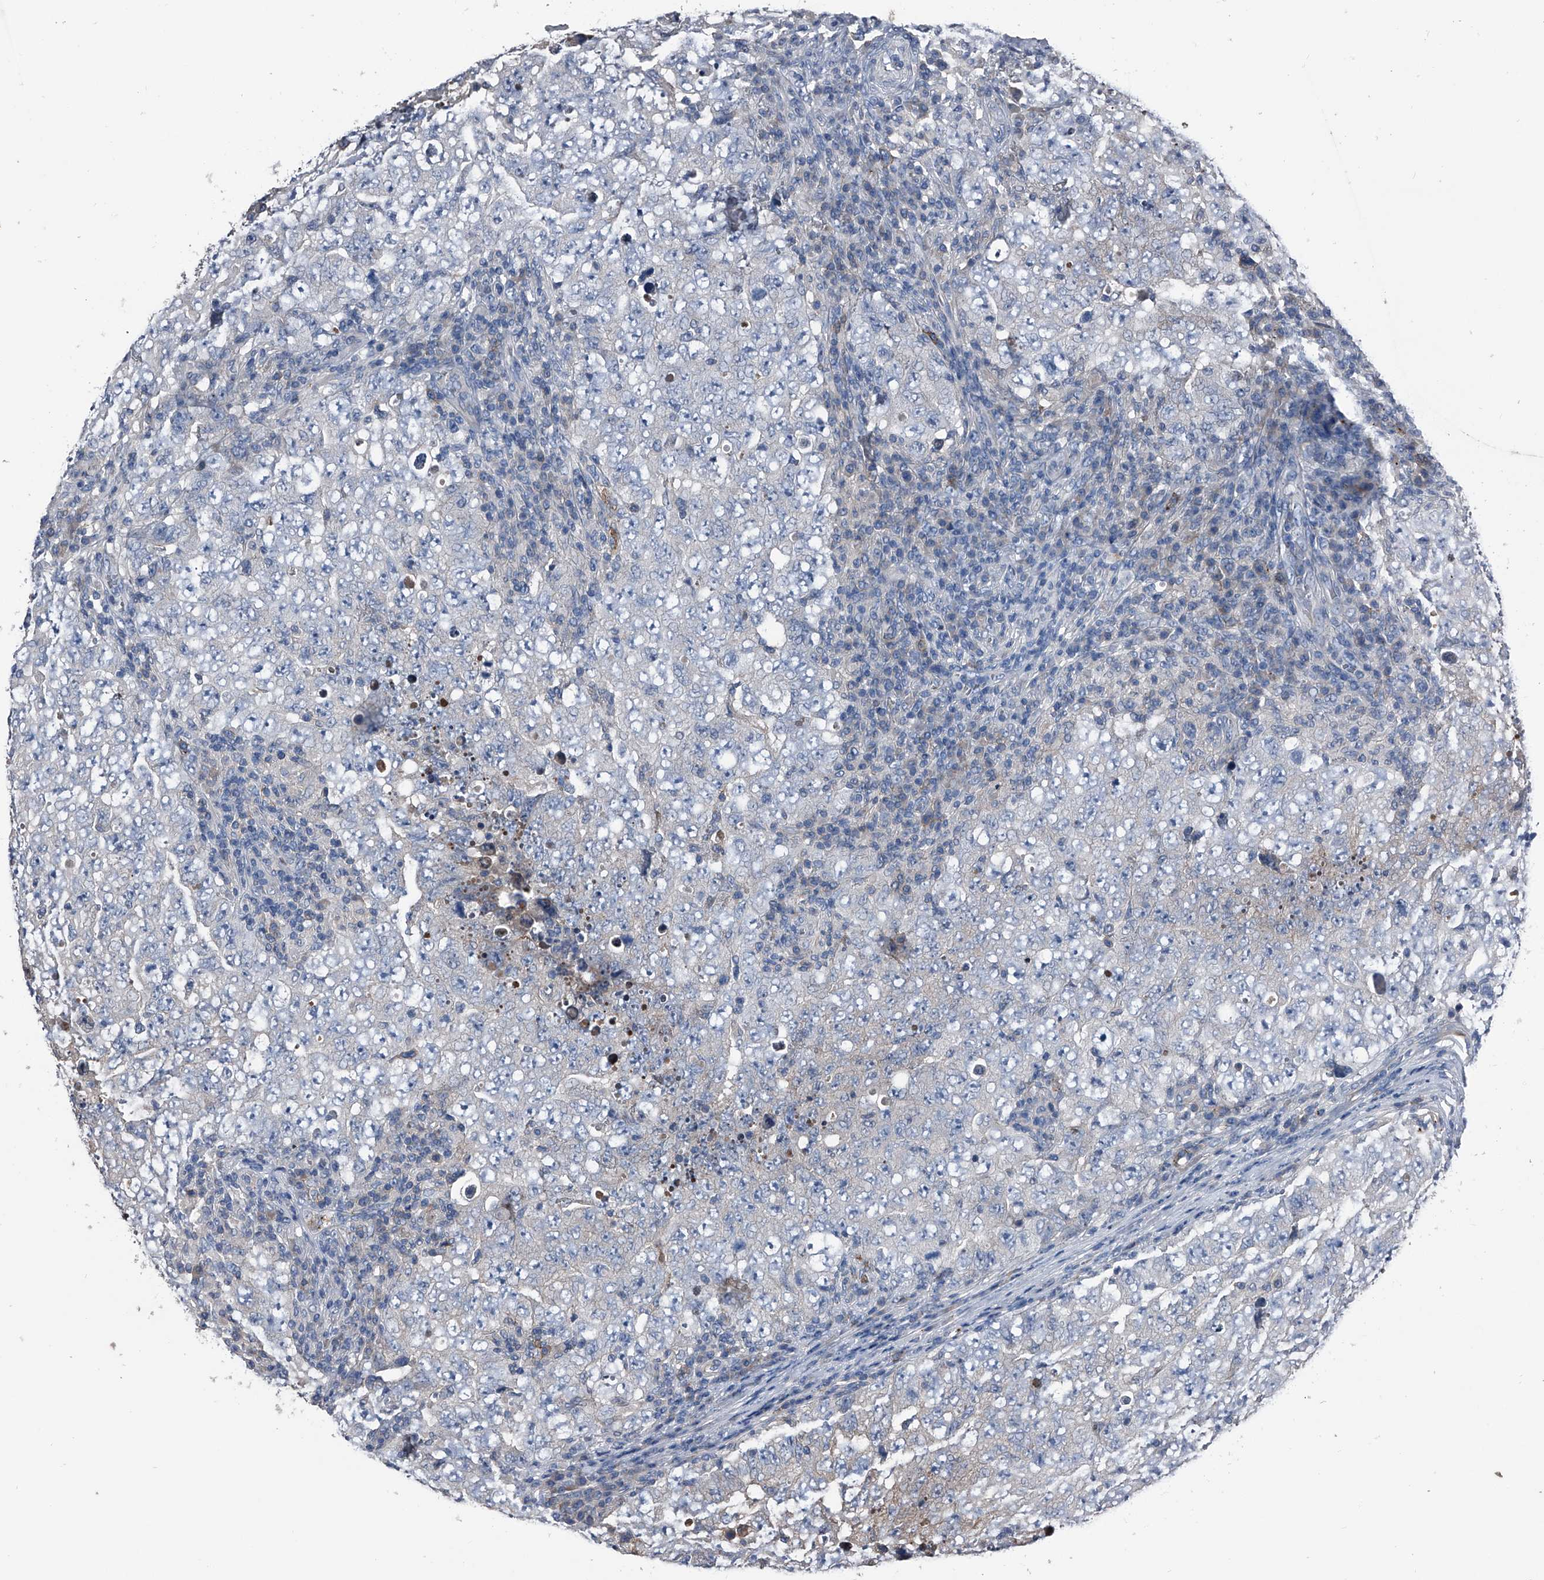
{"staining": {"intensity": "negative", "quantity": "none", "location": "none"}, "tissue": "testis cancer", "cell_type": "Tumor cells", "image_type": "cancer", "snomed": [{"axis": "morphology", "description": "Carcinoma, Embryonal, NOS"}, {"axis": "topography", "description": "Testis"}], "caption": "An immunohistochemistry (IHC) histopathology image of embryonal carcinoma (testis) is shown. There is no staining in tumor cells of embryonal carcinoma (testis).", "gene": "KIF13A", "patient": {"sex": "male", "age": 26}}